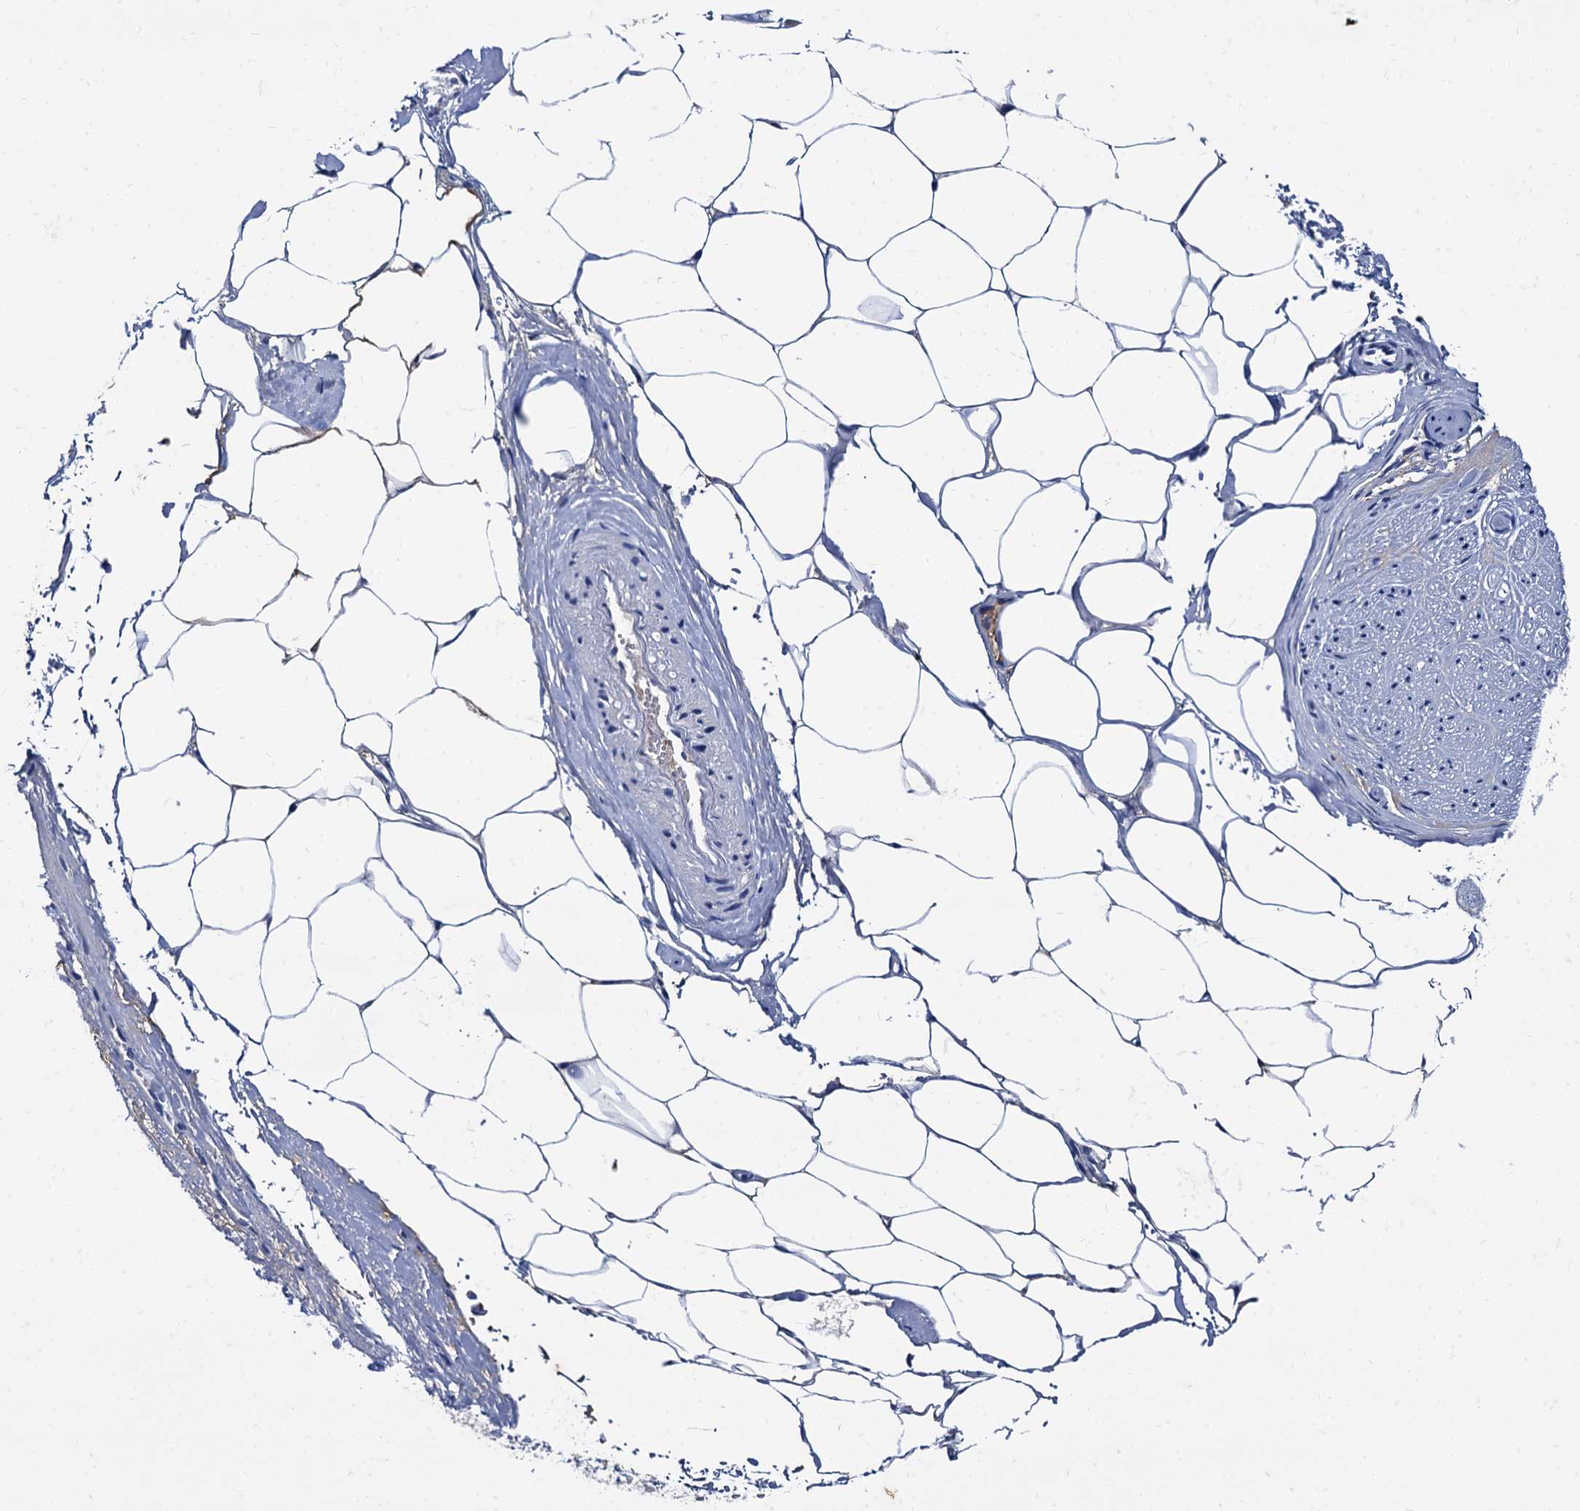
{"staining": {"intensity": "negative", "quantity": "none", "location": "none"}, "tissue": "adipose tissue", "cell_type": "Adipocytes", "image_type": "normal", "snomed": [{"axis": "morphology", "description": "Normal tissue, NOS"}, {"axis": "morphology", "description": "Adenocarcinoma, Low grade"}, {"axis": "topography", "description": "Prostate"}, {"axis": "topography", "description": "Peripheral nerve tissue"}], "caption": "Micrograph shows no significant protein expression in adipocytes of unremarkable adipose tissue. (DAB IHC, high magnification).", "gene": "TMEM72", "patient": {"sex": "male", "age": 63}}